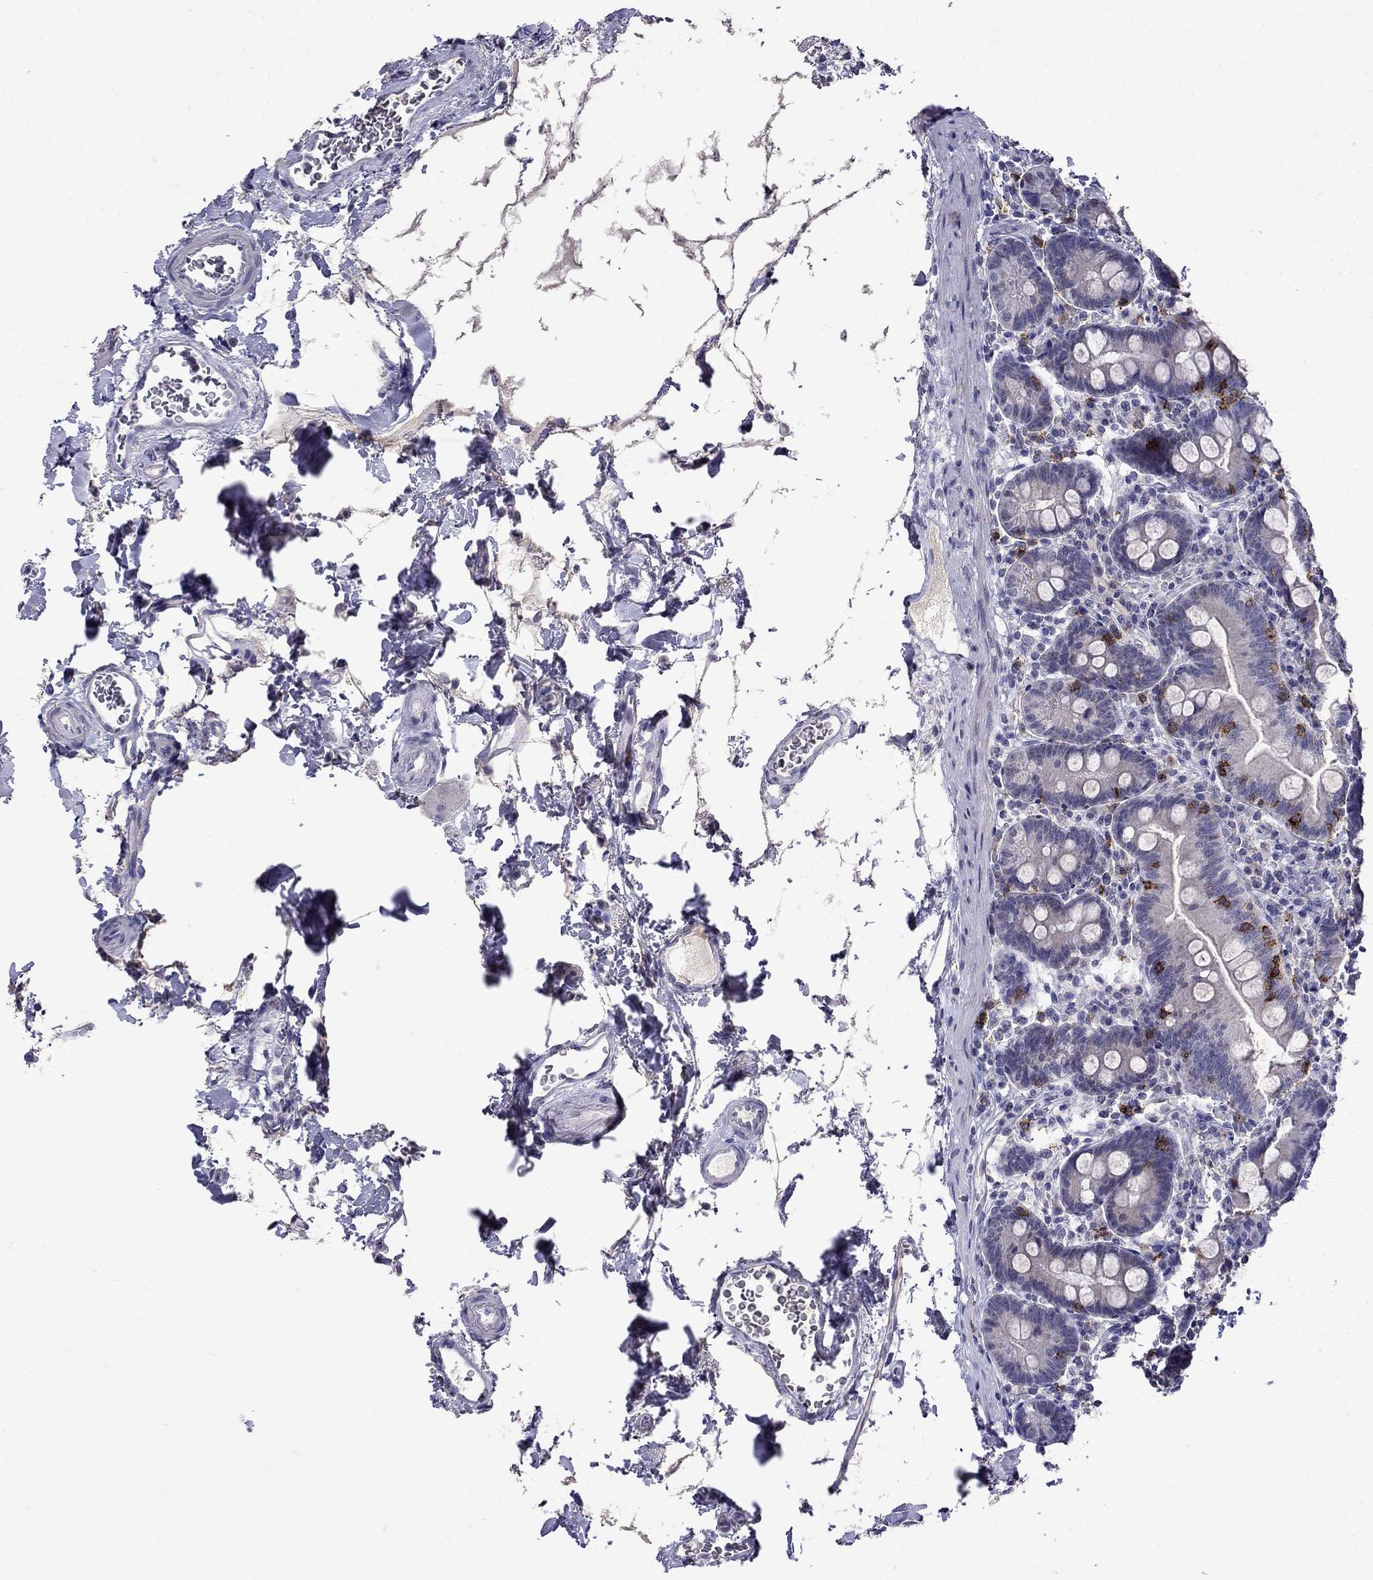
{"staining": {"intensity": "negative", "quantity": "none", "location": "none"}, "tissue": "small intestine", "cell_type": "Glandular cells", "image_type": "normal", "snomed": [{"axis": "morphology", "description": "Normal tissue, NOS"}, {"axis": "topography", "description": "Small intestine"}], "caption": "Immunohistochemistry (IHC) histopathology image of normal small intestine: small intestine stained with DAB displays no significant protein staining in glandular cells.", "gene": "CD8B", "patient": {"sex": "female", "age": 44}}